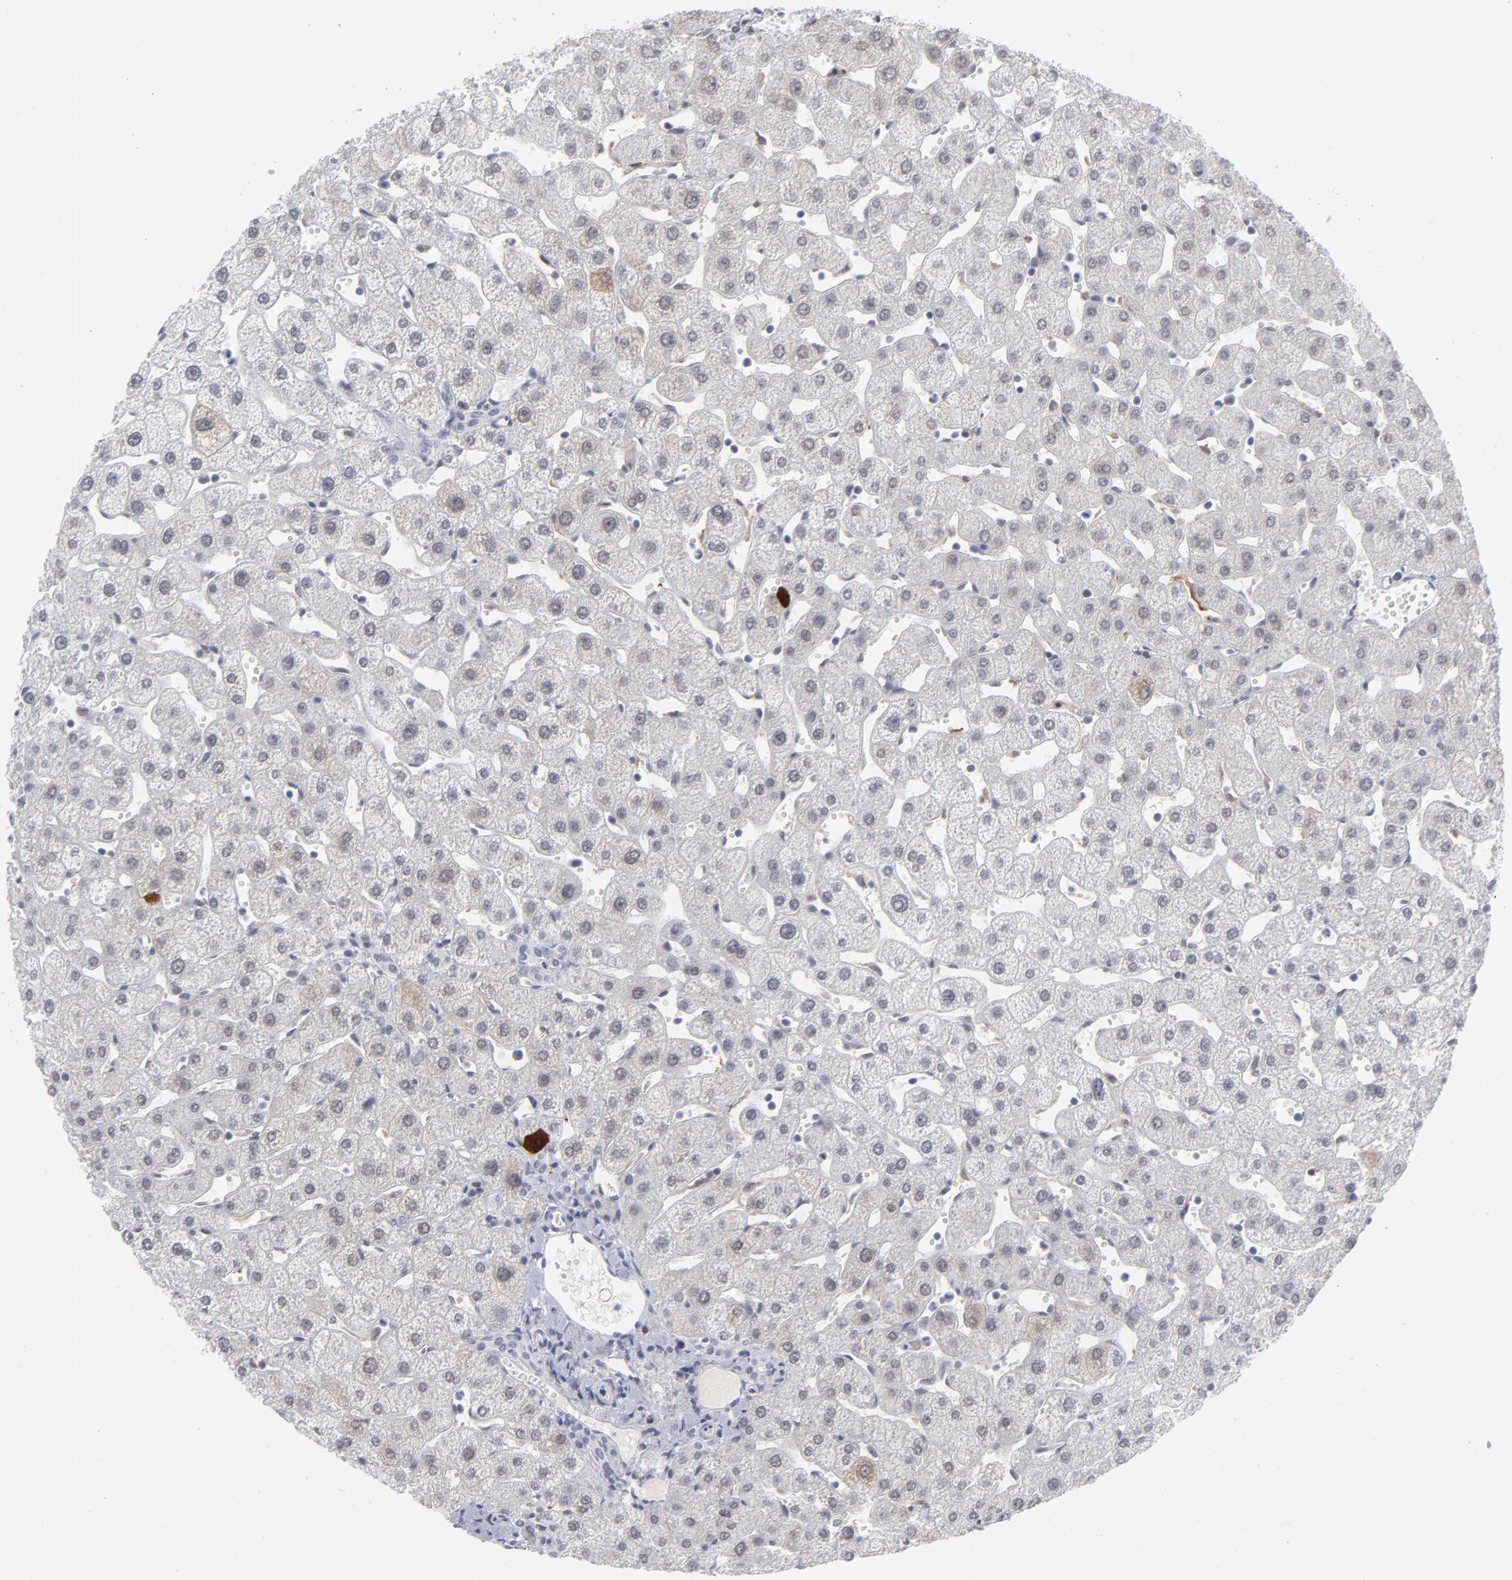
{"staining": {"intensity": "negative", "quantity": "none", "location": "none"}, "tissue": "liver", "cell_type": "Cholangiocytes", "image_type": "normal", "snomed": [{"axis": "morphology", "description": "Normal tissue, NOS"}, {"axis": "topography", "description": "Liver"}], "caption": "Cholangiocytes are negative for protein expression in normal human liver.", "gene": "CCR2", "patient": {"sex": "male", "age": 67}}